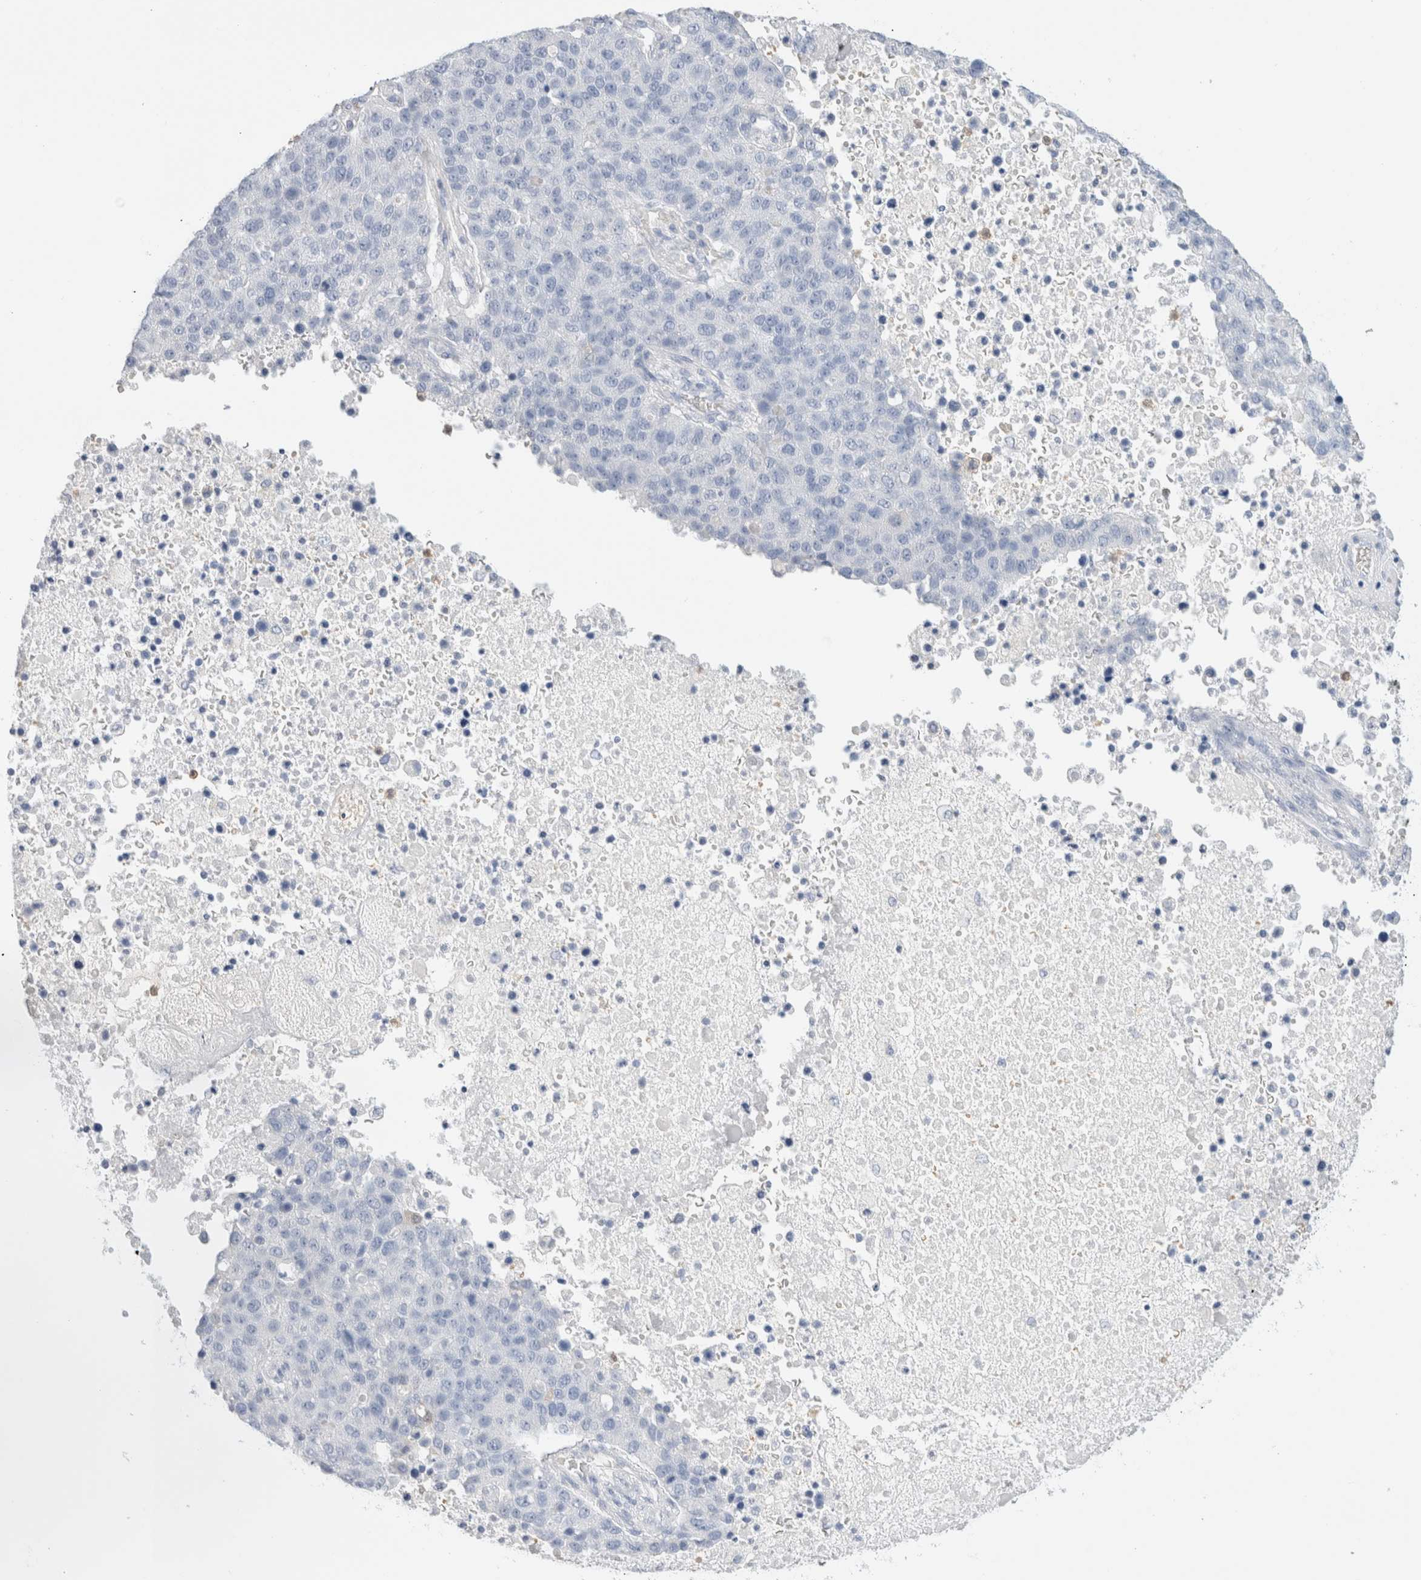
{"staining": {"intensity": "negative", "quantity": "none", "location": "none"}, "tissue": "pancreatic cancer", "cell_type": "Tumor cells", "image_type": "cancer", "snomed": [{"axis": "morphology", "description": "Adenocarcinoma, NOS"}, {"axis": "topography", "description": "Pancreas"}], "caption": "Immunohistochemistry (IHC) histopathology image of neoplastic tissue: human pancreatic cancer (adenocarcinoma) stained with DAB (3,3'-diaminobenzidine) shows no significant protein positivity in tumor cells. The staining is performed using DAB (3,3'-diaminobenzidine) brown chromogen with nuclei counter-stained in using hematoxylin.", "gene": "ARG1", "patient": {"sex": "female", "age": 61}}